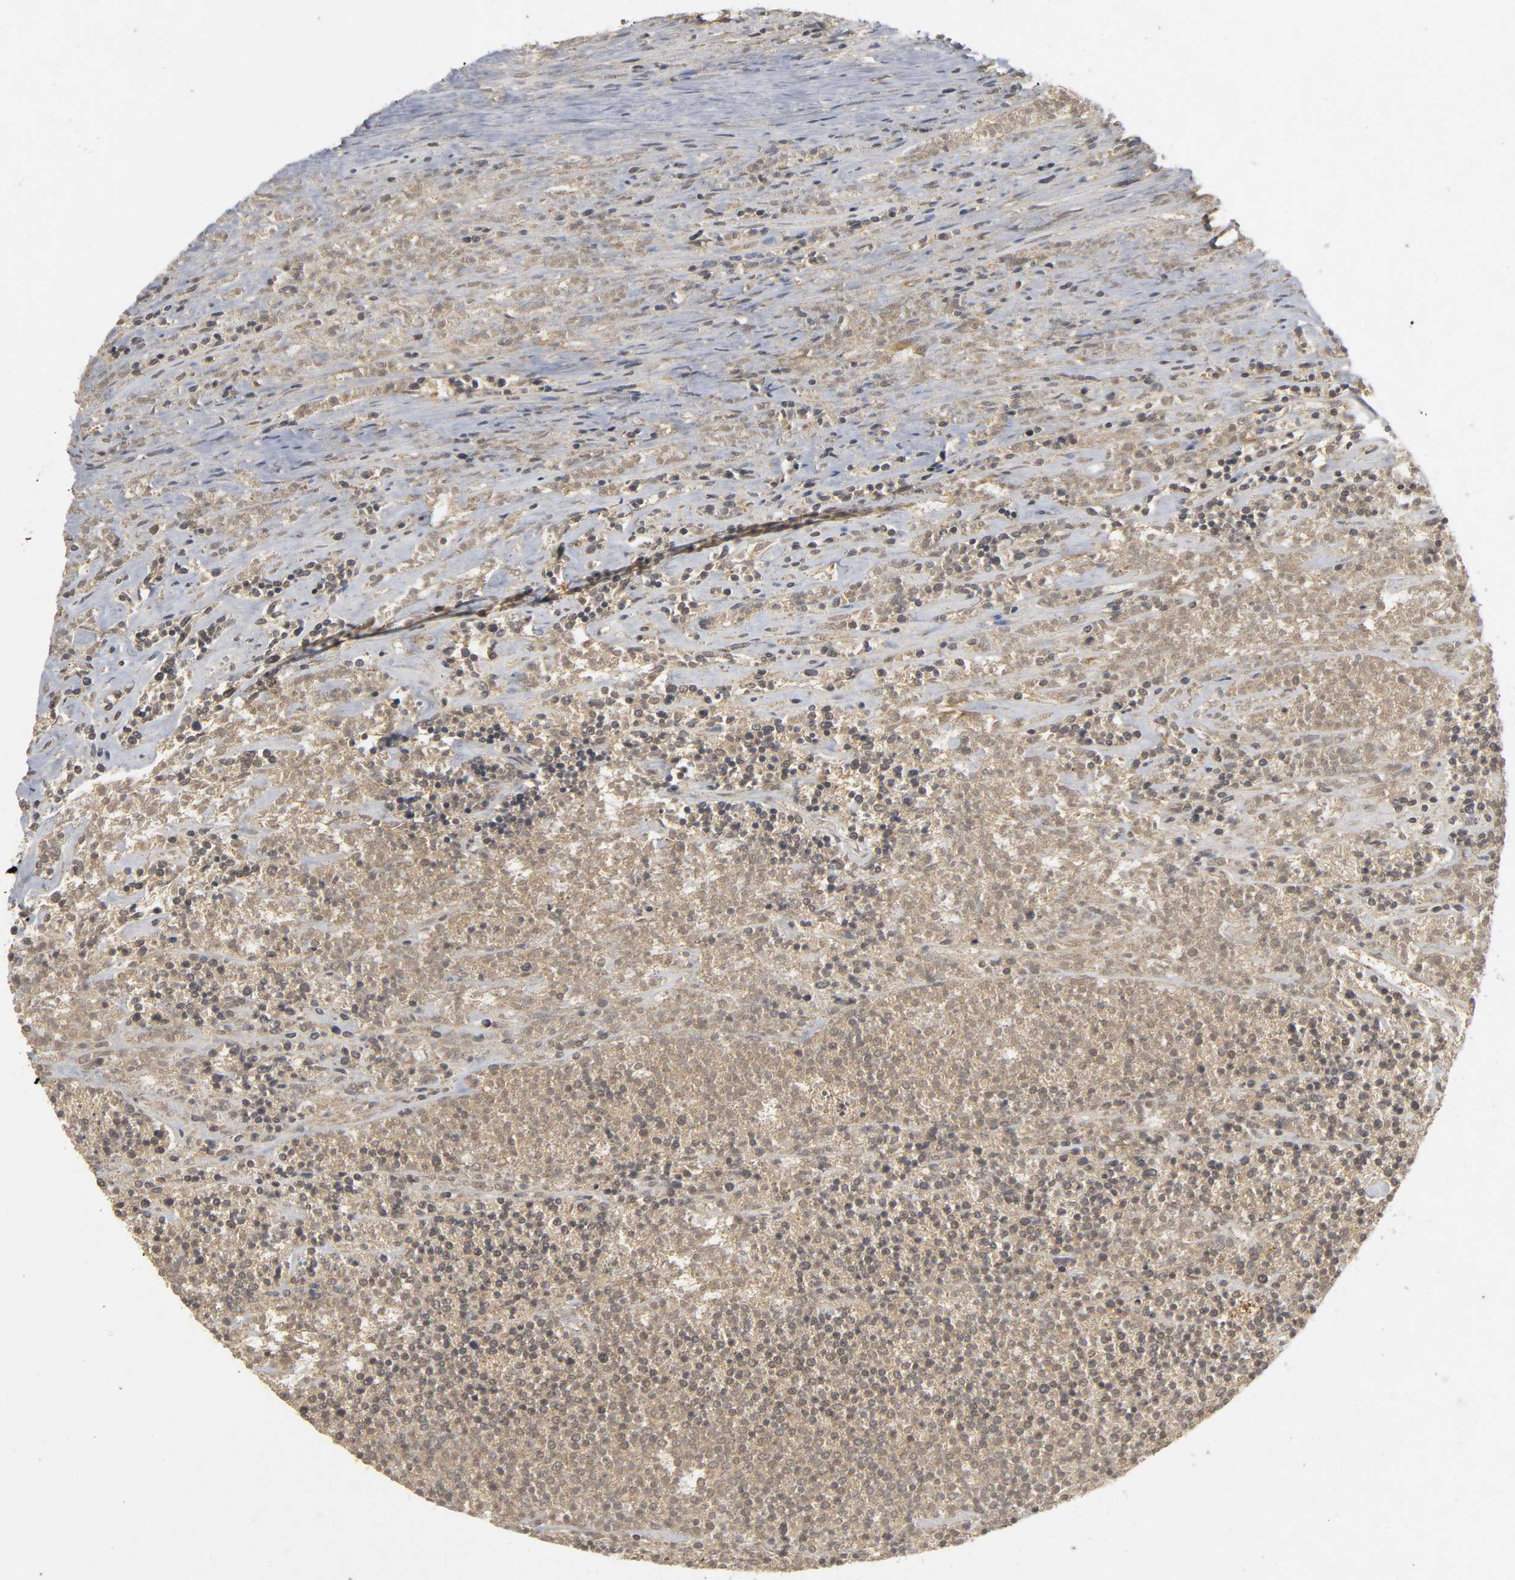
{"staining": {"intensity": "weak", "quantity": ">75%", "location": "cytoplasmic/membranous"}, "tissue": "lymphoma", "cell_type": "Tumor cells", "image_type": "cancer", "snomed": [{"axis": "morphology", "description": "Malignant lymphoma, non-Hodgkin's type, High grade"}, {"axis": "topography", "description": "Lymph node"}], "caption": "Immunohistochemical staining of lymphoma displays weak cytoplasmic/membranous protein positivity in about >75% of tumor cells.", "gene": "TRAF6", "patient": {"sex": "female", "age": 73}}